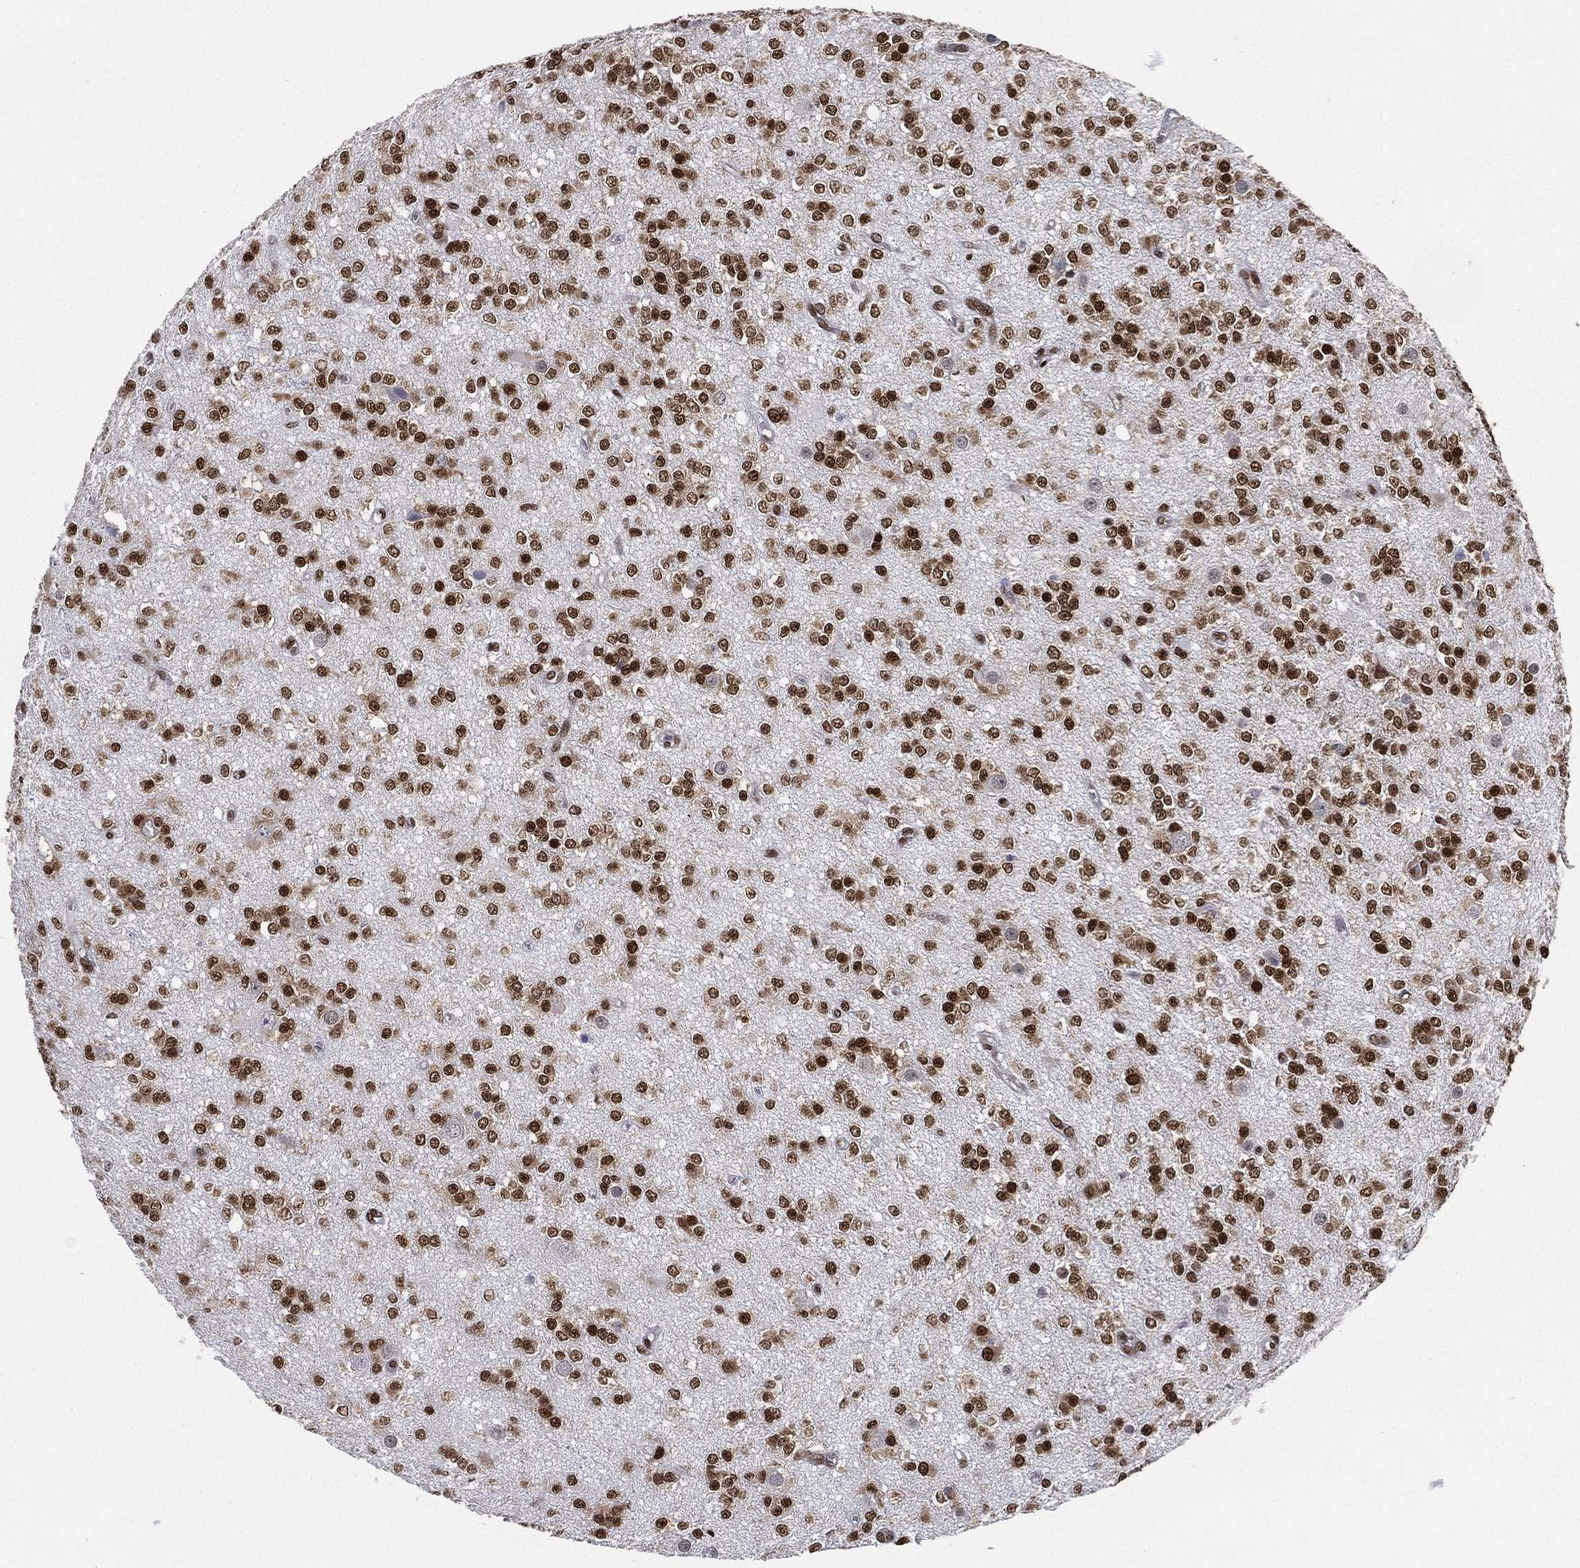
{"staining": {"intensity": "strong", "quantity": ">75%", "location": "nuclear"}, "tissue": "glioma", "cell_type": "Tumor cells", "image_type": "cancer", "snomed": [{"axis": "morphology", "description": "Glioma, malignant, Low grade"}, {"axis": "topography", "description": "Brain"}], "caption": "An IHC image of neoplastic tissue is shown. Protein staining in brown labels strong nuclear positivity in malignant glioma (low-grade) within tumor cells.", "gene": "FUBP3", "patient": {"sex": "female", "age": 45}}